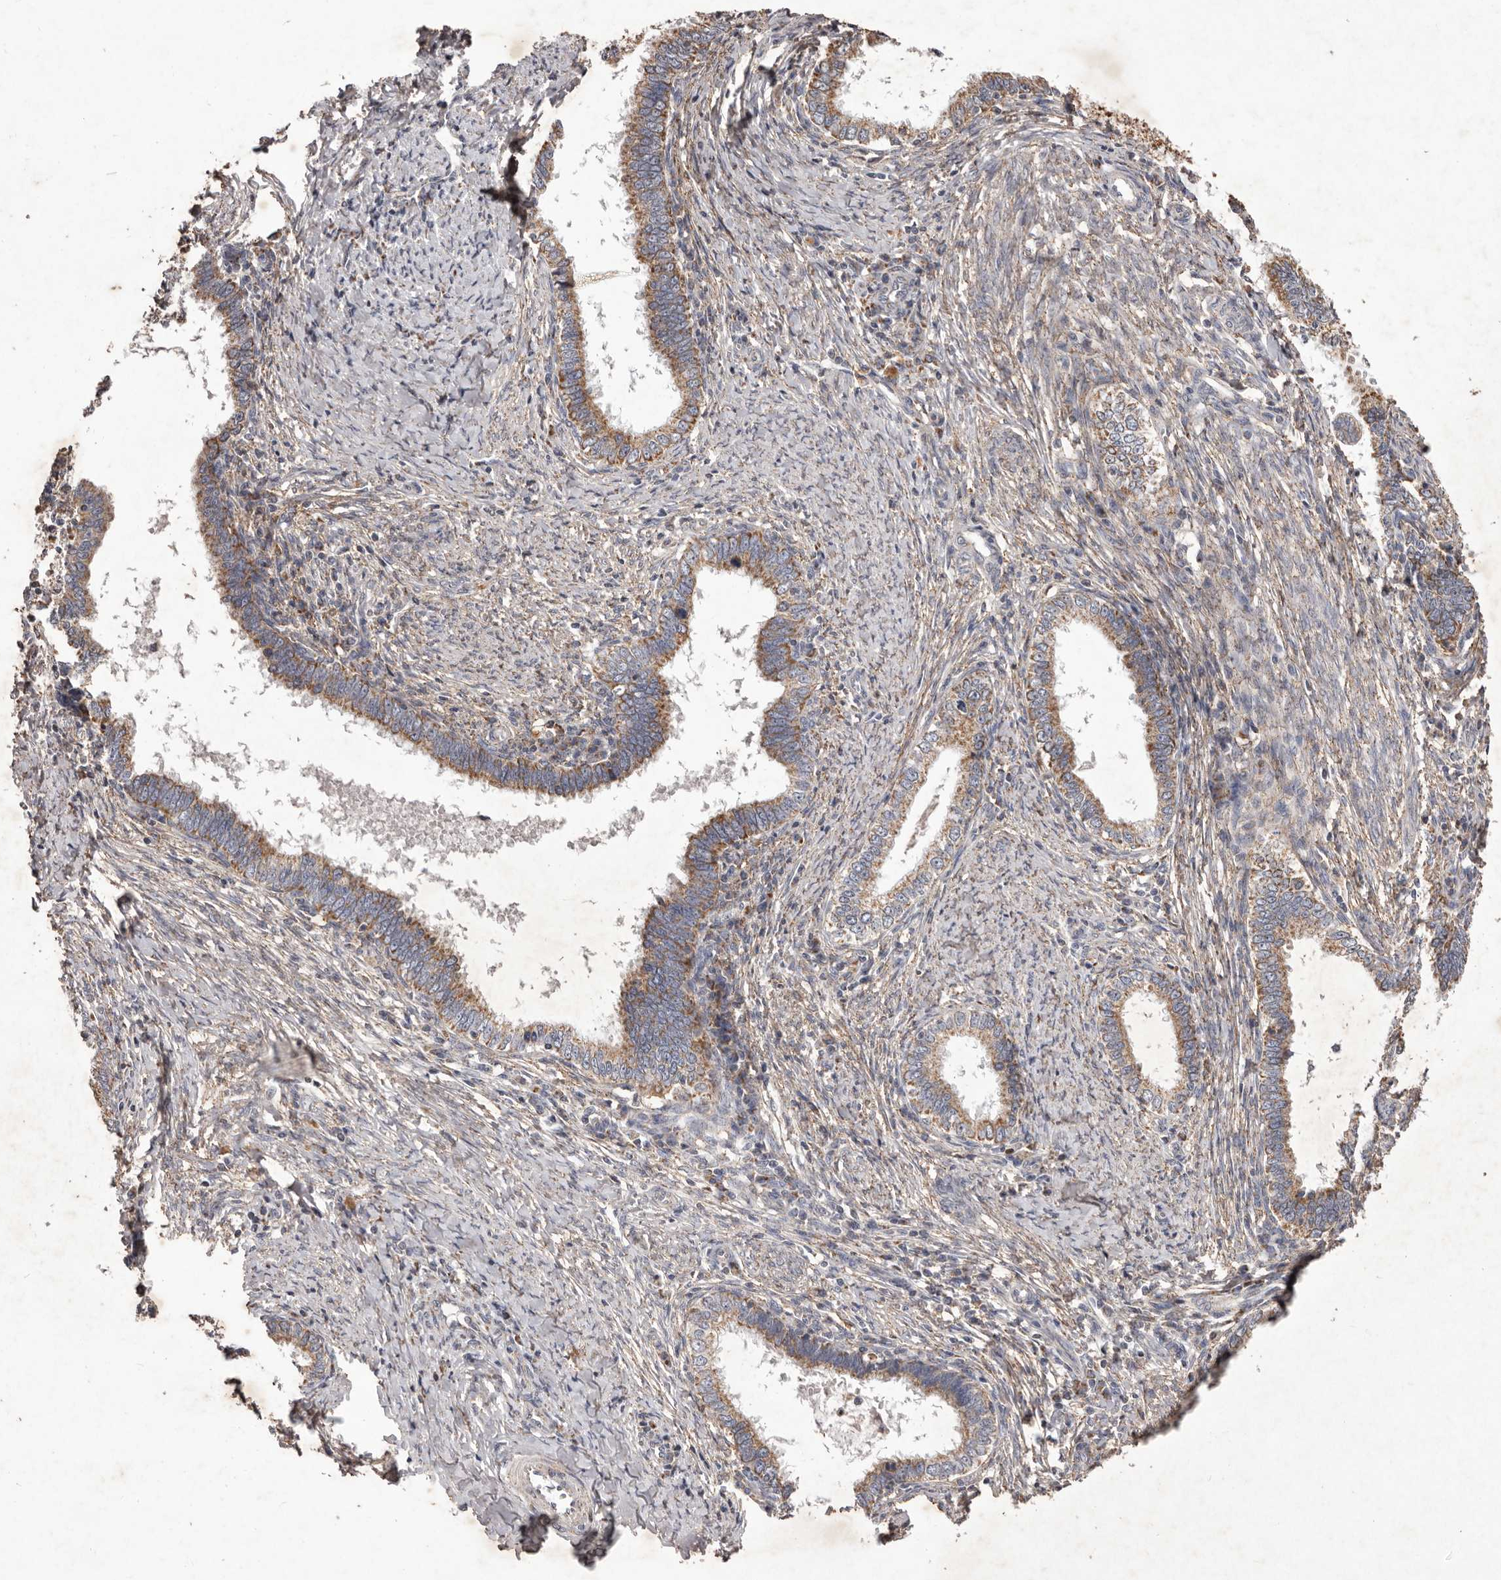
{"staining": {"intensity": "moderate", "quantity": ">75%", "location": "cytoplasmic/membranous"}, "tissue": "cervical cancer", "cell_type": "Tumor cells", "image_type": "cancer", "snomed": [{"axis": "morphology", "description": "Adenocarcinoma, NOS"}, {"axis": "topography", "description": "Cervix"}], "caption": "Moderate cytoplasmic/membranous positivity for a protein is identified in approximately >75% of tumor cells of cervical adenocarcinoma using immunohistochemistry.", "gene": "CXCL14", "patient": {"sex": "female", "age": 36}}